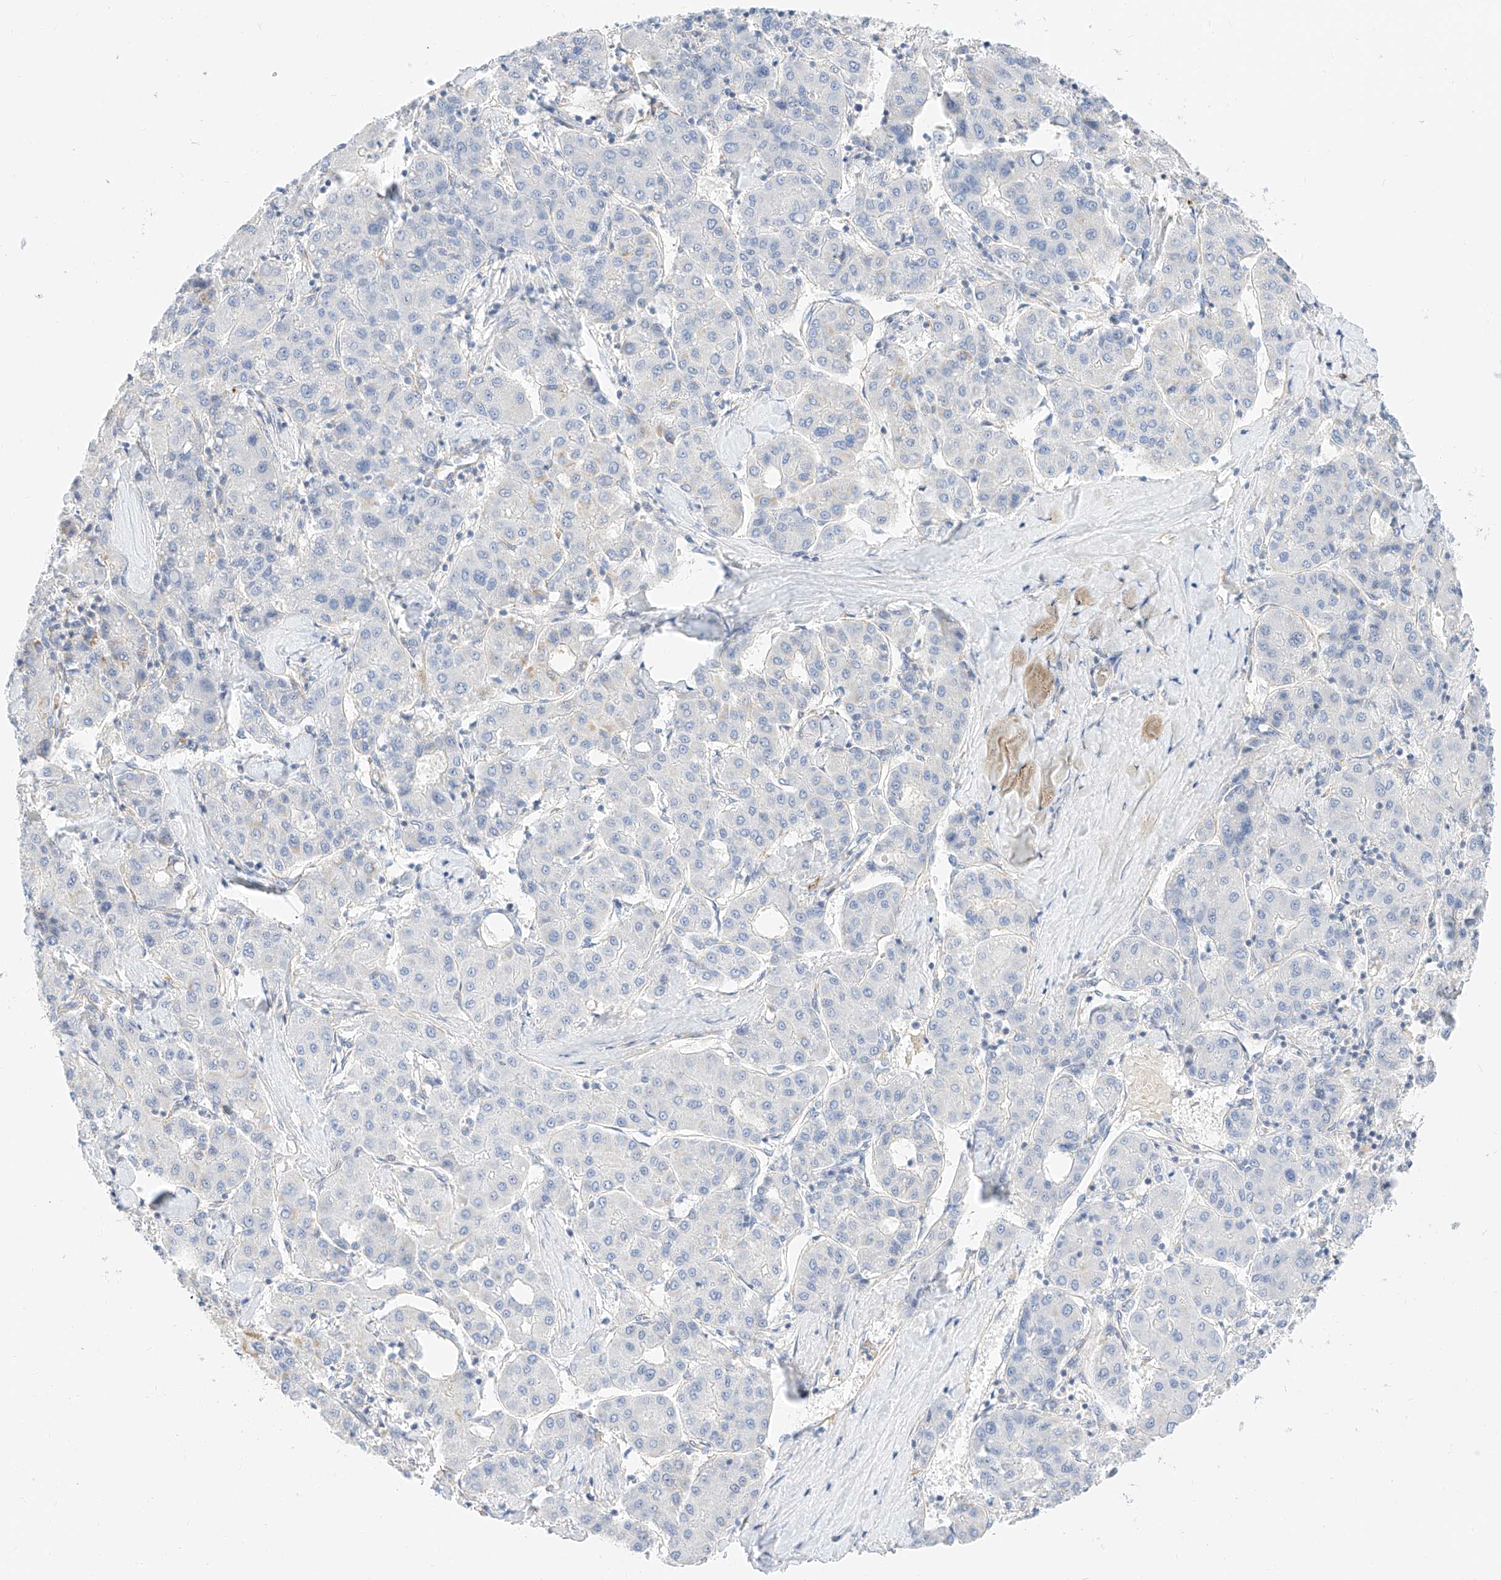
{"staining": {"intensity": "negative", "quantity": "none", "location": "none"}, "tissue": "liver cancer", "cell_type": "Tumor cells", "image_type": "cancer", "snomed": [{"axis": "morphology", "description": "Carcinoma, Hepatocellular, NOS"}, {"axis": "topography", "description": "Liver"}], "caption": "DAB (3,3'-diaminobenzidine) immunohistochemical staining of liver cancer shows no significant positivity in tumor cells. (DAB immunohistochemistry (IHC), high magnification).", "gene": "CDCP2", "patient": {"sex": "male", "age": 65}}